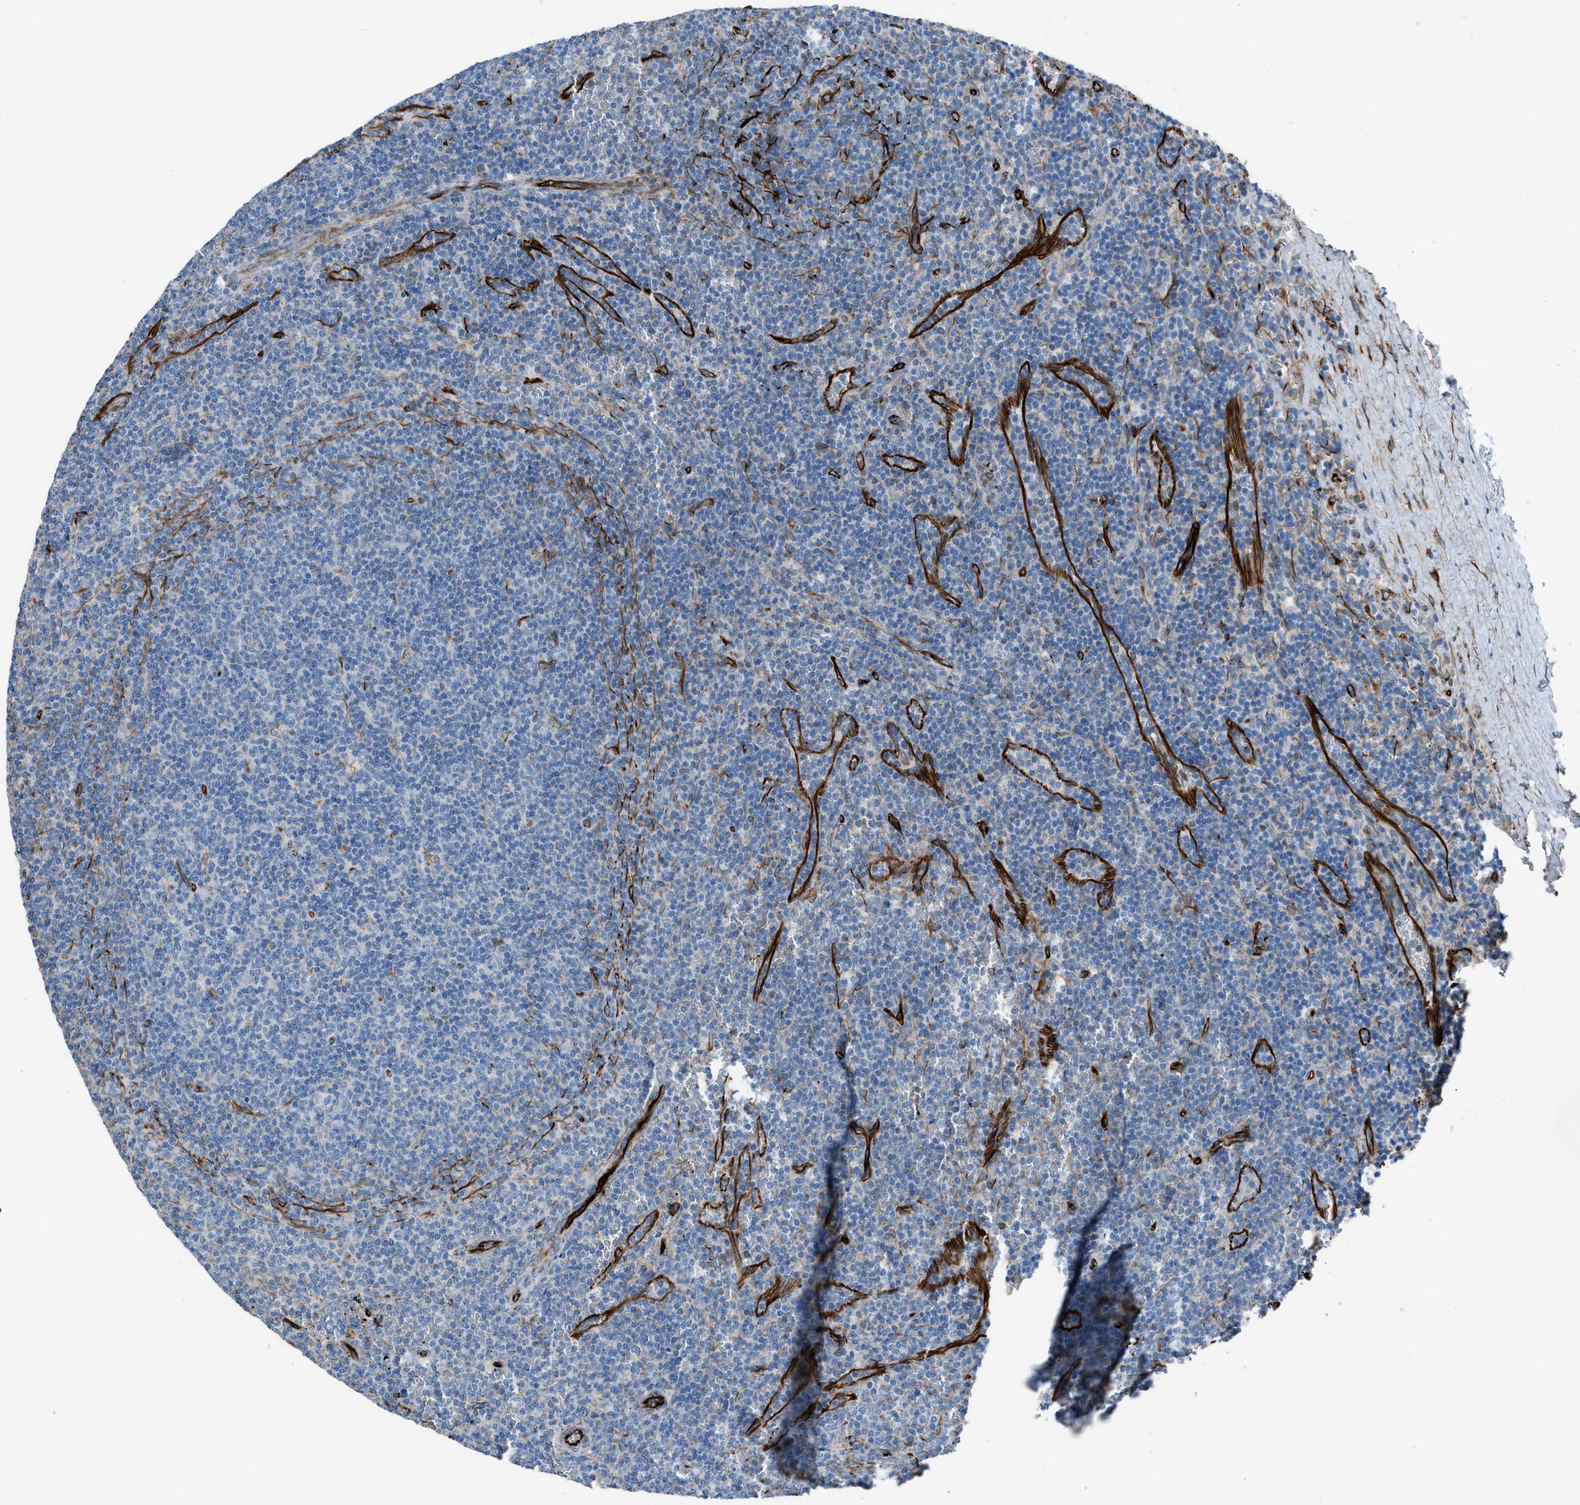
{"staining": {"intensity": "negative", "quantity": "none", "location": "none"}, "tissue": "lymphoma", "cell_type": "Tumor cells", "image_type": "cancer", "snomed": [{"axis": "morphology", "description": "Malignant lymphoma, non-Hodgkin's type, Low grade"}, {"axis": "topography", "description": "Spleen"}], "caption": "IHC of human low-grade malignant lymphoma, non-Hodgkin's type exhibits no expression in tumor cells.", "gene": "CABP7", "patient": {"sex": "female", "age": 50}}